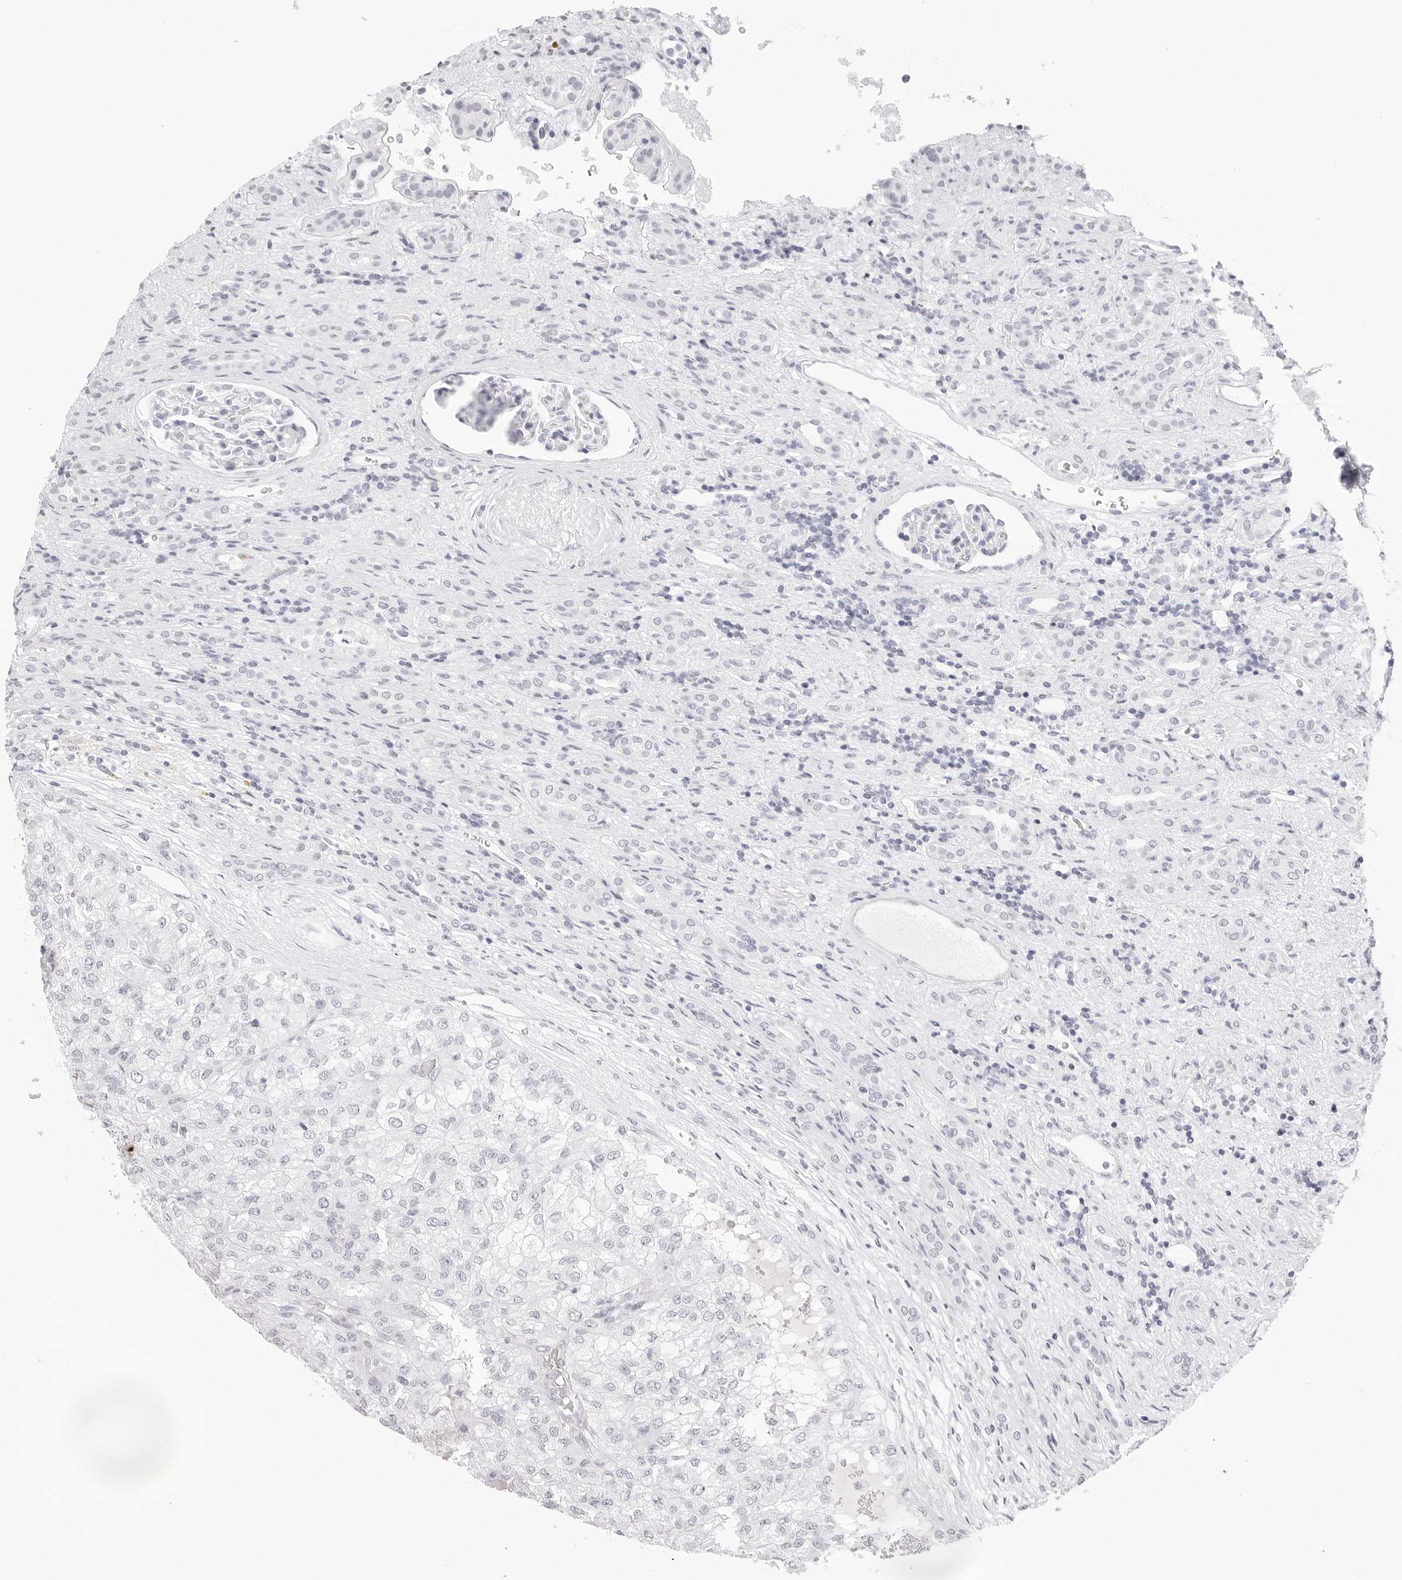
{"staining": {"intensity": "negative", "quantity": "none", "location": "none"}, "tissue": "renal cancer", "cell_type": "Tumor cells", "image_type": "cancer", "snomed": [{"axis": "morphology", "description": "Adenocarcinoma, NOS"}, {"axis": "topography", "description": "Kidney"}], "caption": "High power microscopy image of an immunohistochemistry image of renal adenocarcinoma, revealing no significant positivity in tumor cells.", "gene": "CST5", "patient": {"sex": "female", "age": 54}}